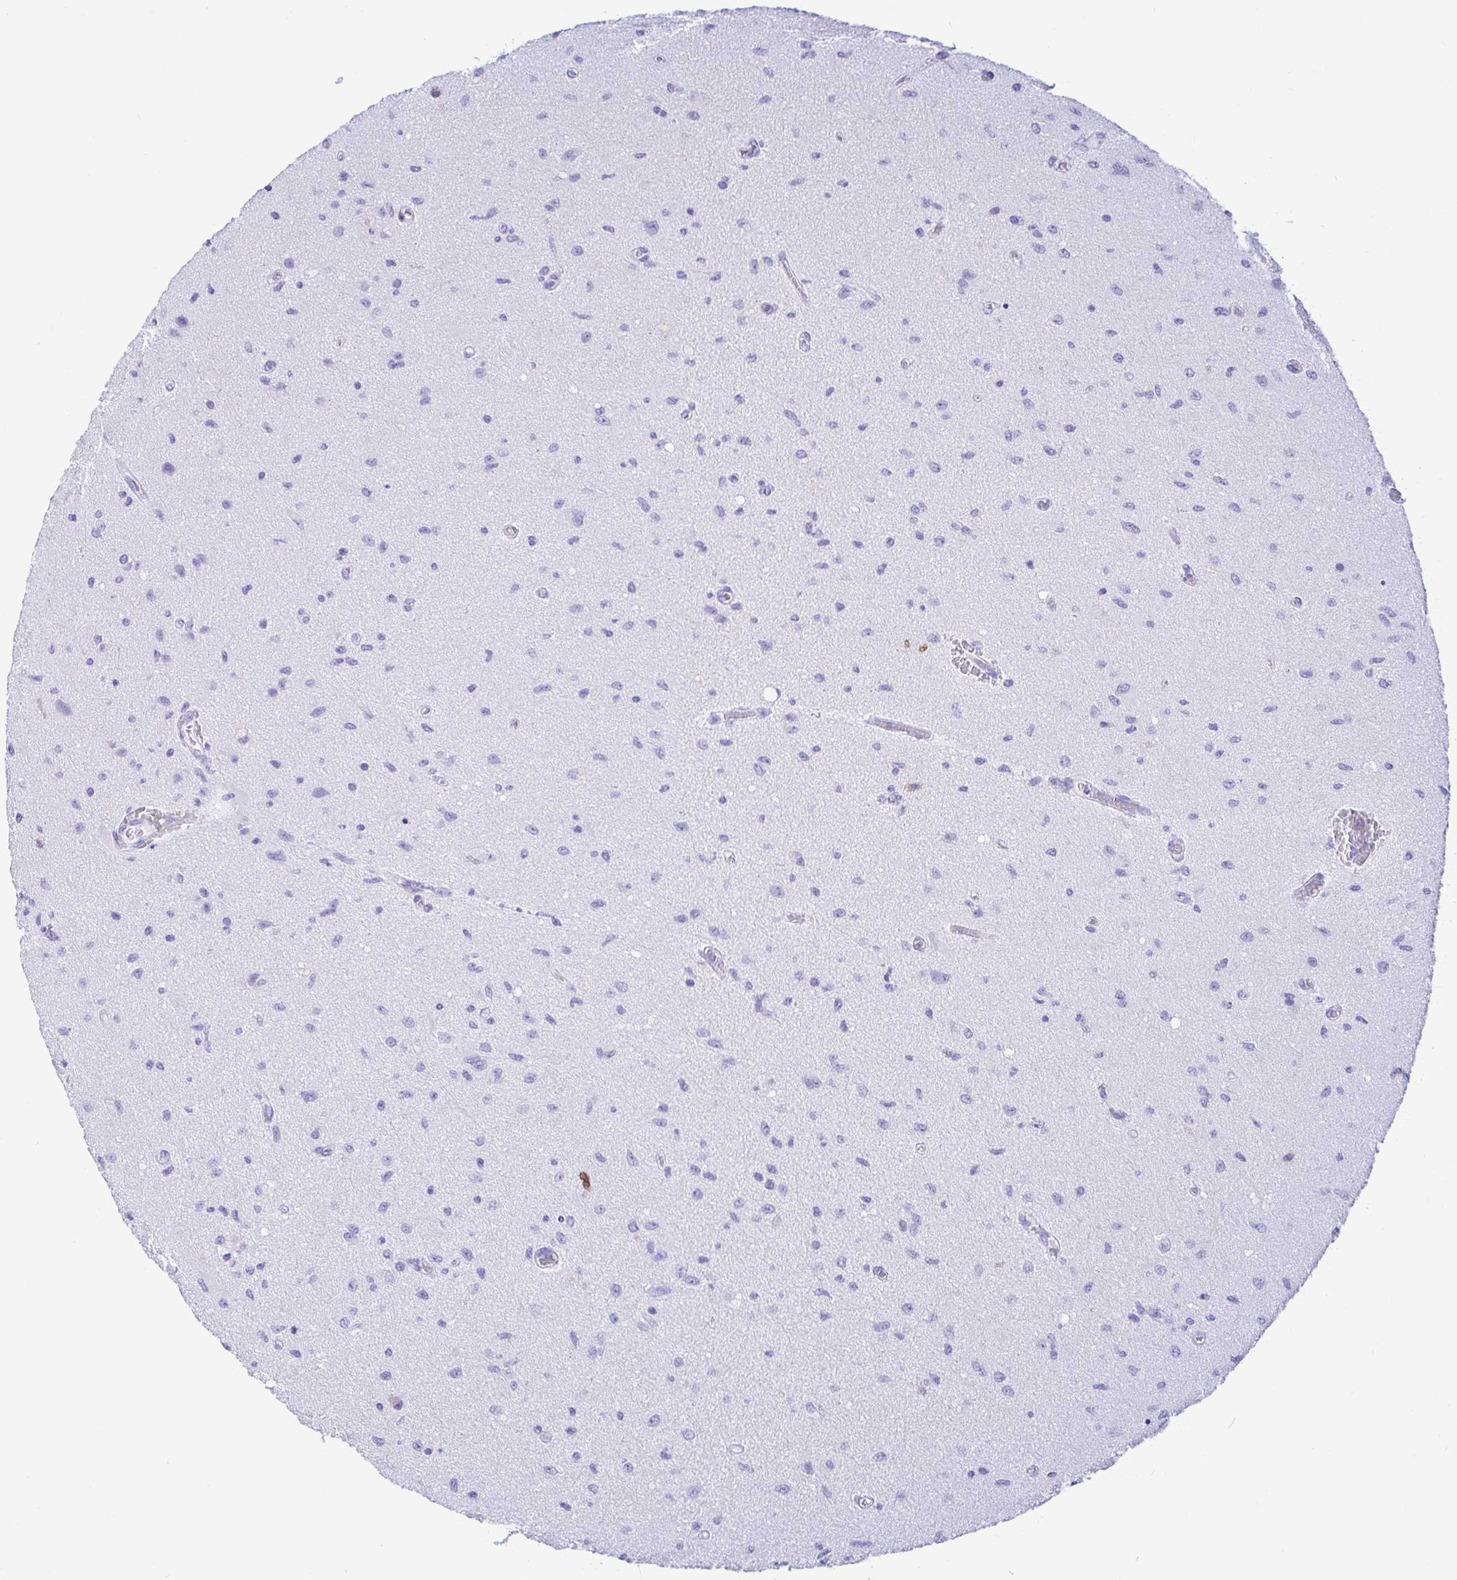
{"staining": {"intensity": "negative", "quantity": "none", "location": "none"}, "tissue": "glioma", "cell_type": "Tumor cells", "image_type": "cancer", "snomed": [{"axis": "morphology", "description": "Glioma, malignant, High grade"}, {"axis": "topography", "description": "Brain"}], "caption": "Immunohistochemical staining of high-grade glioma (malignant) reveals no significant staining in tumor cells. The staining is performed using DAB brown chromogen with nuclei counter-stained in using hematoxylin.", "gene": "CD5", "patient": {"sex": "male", "age": 67}}